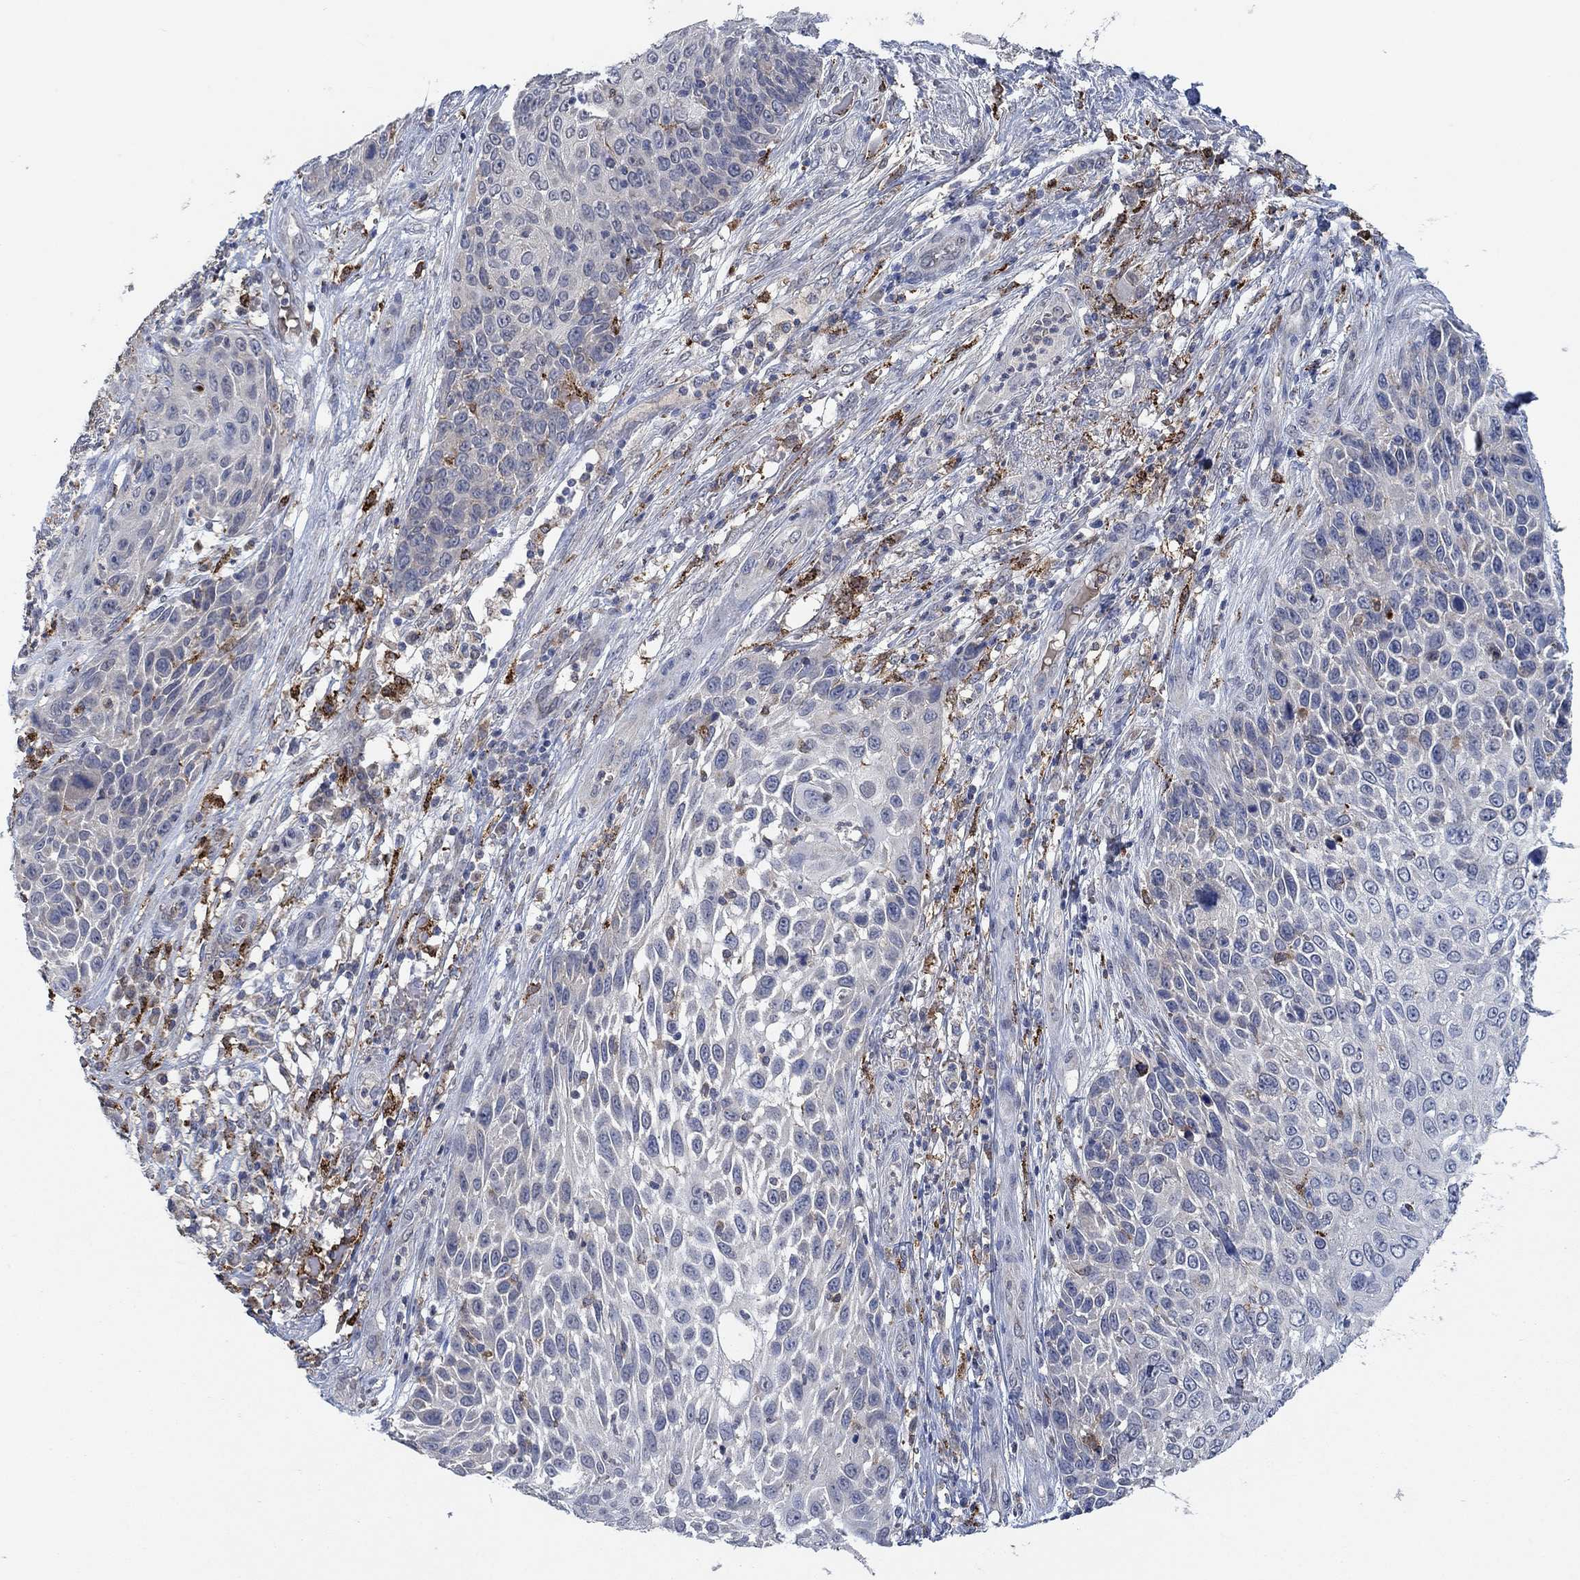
{"staining": {"intensity": "negative", "quantity": "none", "location": "none"}, "tissue": "skin cancer", "cell_type": "Tumor cells", "image_type": "cancer", "snomed": [{"axis": "morphology", "description": "Squamous cell carcinoma, NOS"}, {"axis": "topography", "description": "Skin"}], "caption": "There is no significant expression in tumor cells of skin cancer (squamous cell carcinoma).", "gene": "MPP1", "patient": {"sex": "male", "age": 92}}